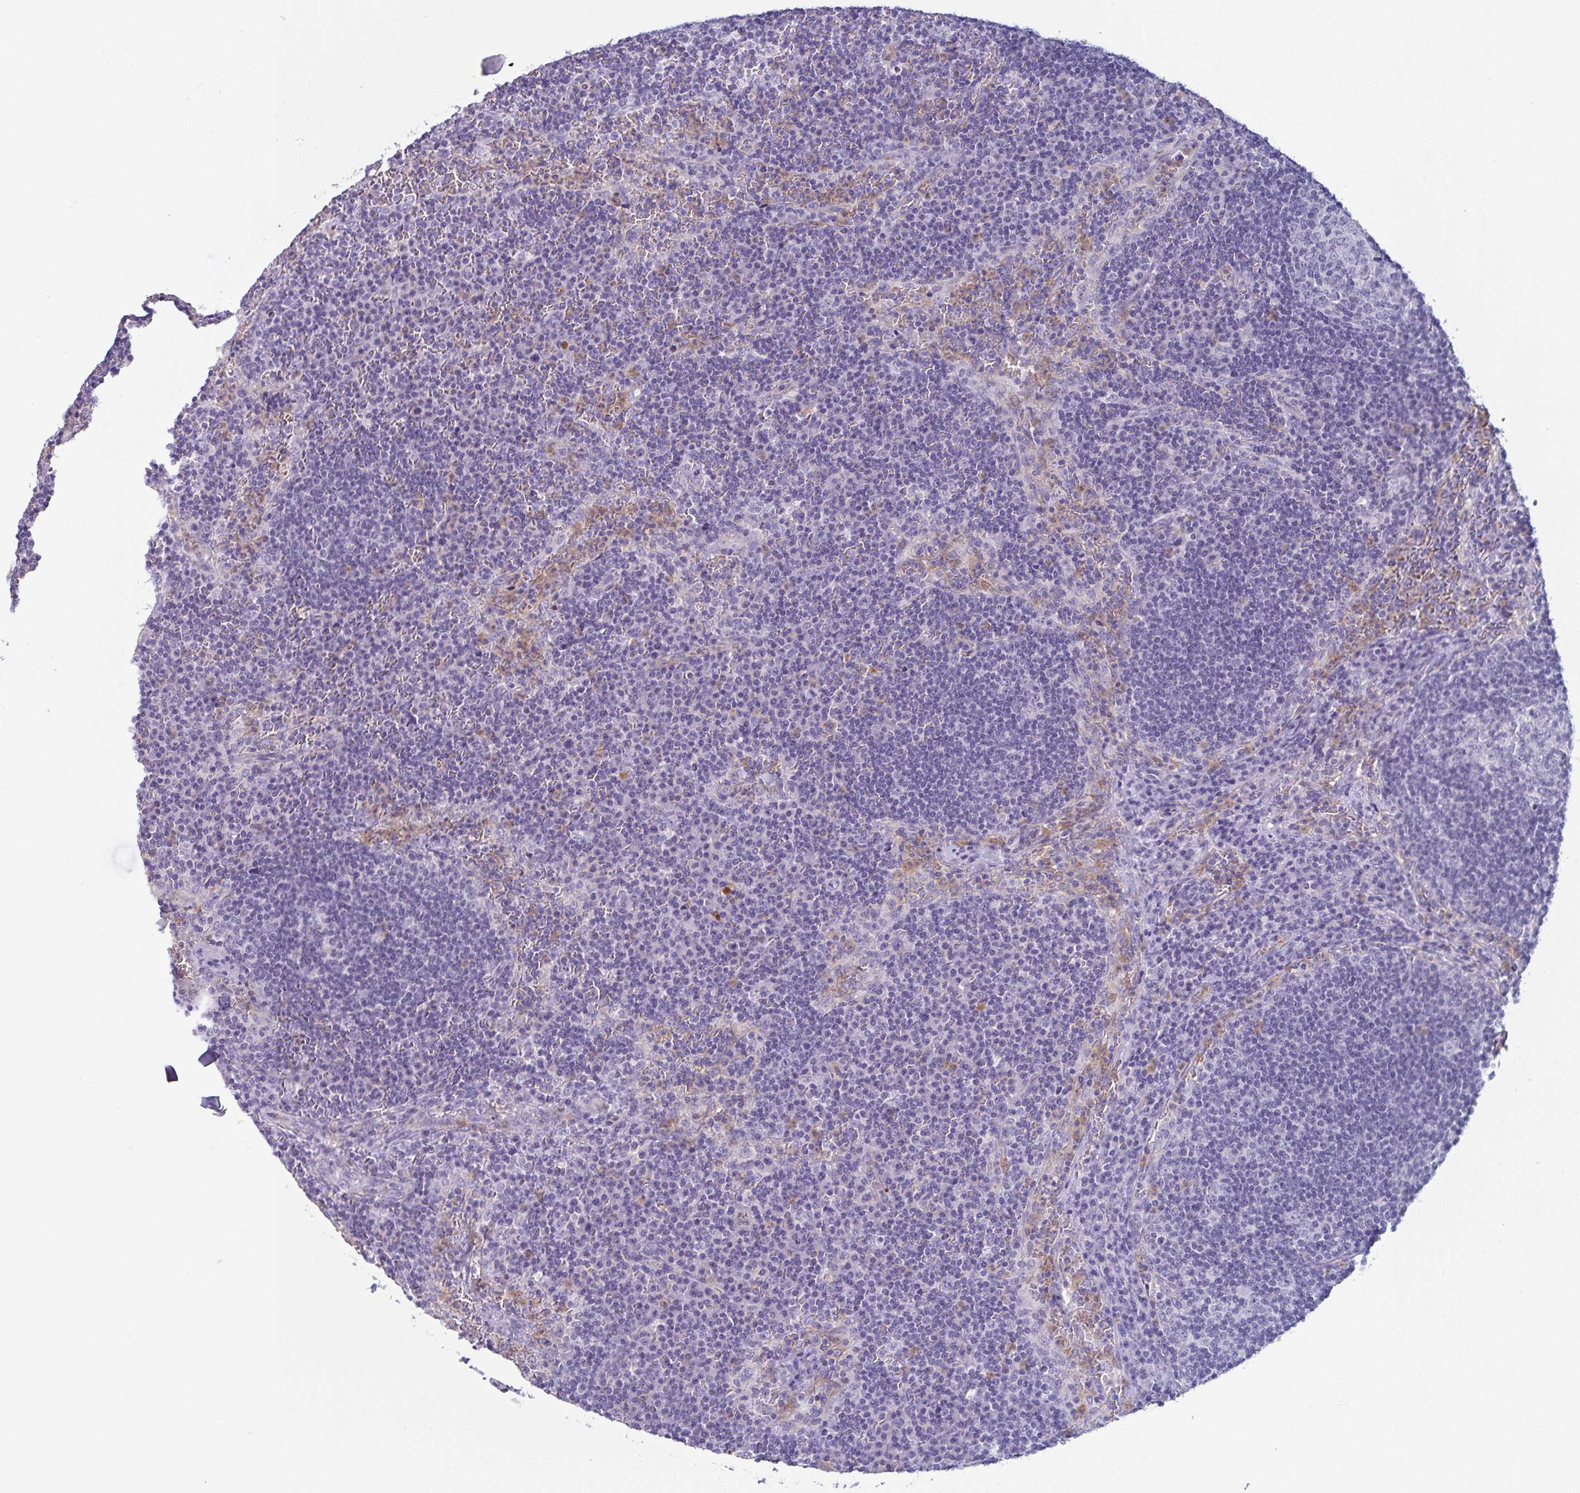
{"staining": {"intensity": "negative", "quantity": "none", "location": "none"}, "tissue": "lymph node", "cell_type": "Germinal center cells", "image_type": "normal", "snomed": [{"axis": "morphology", "description": "Normal tissue, NOS"}, {"axis": "topography", "description": "Lymph node"}], "caption": "The histopathology image reveals no staining of germinal center cells in unremarkable lymph node.", "gene": "LYRM2", "patient": {"sex": "male", "age": 67}}